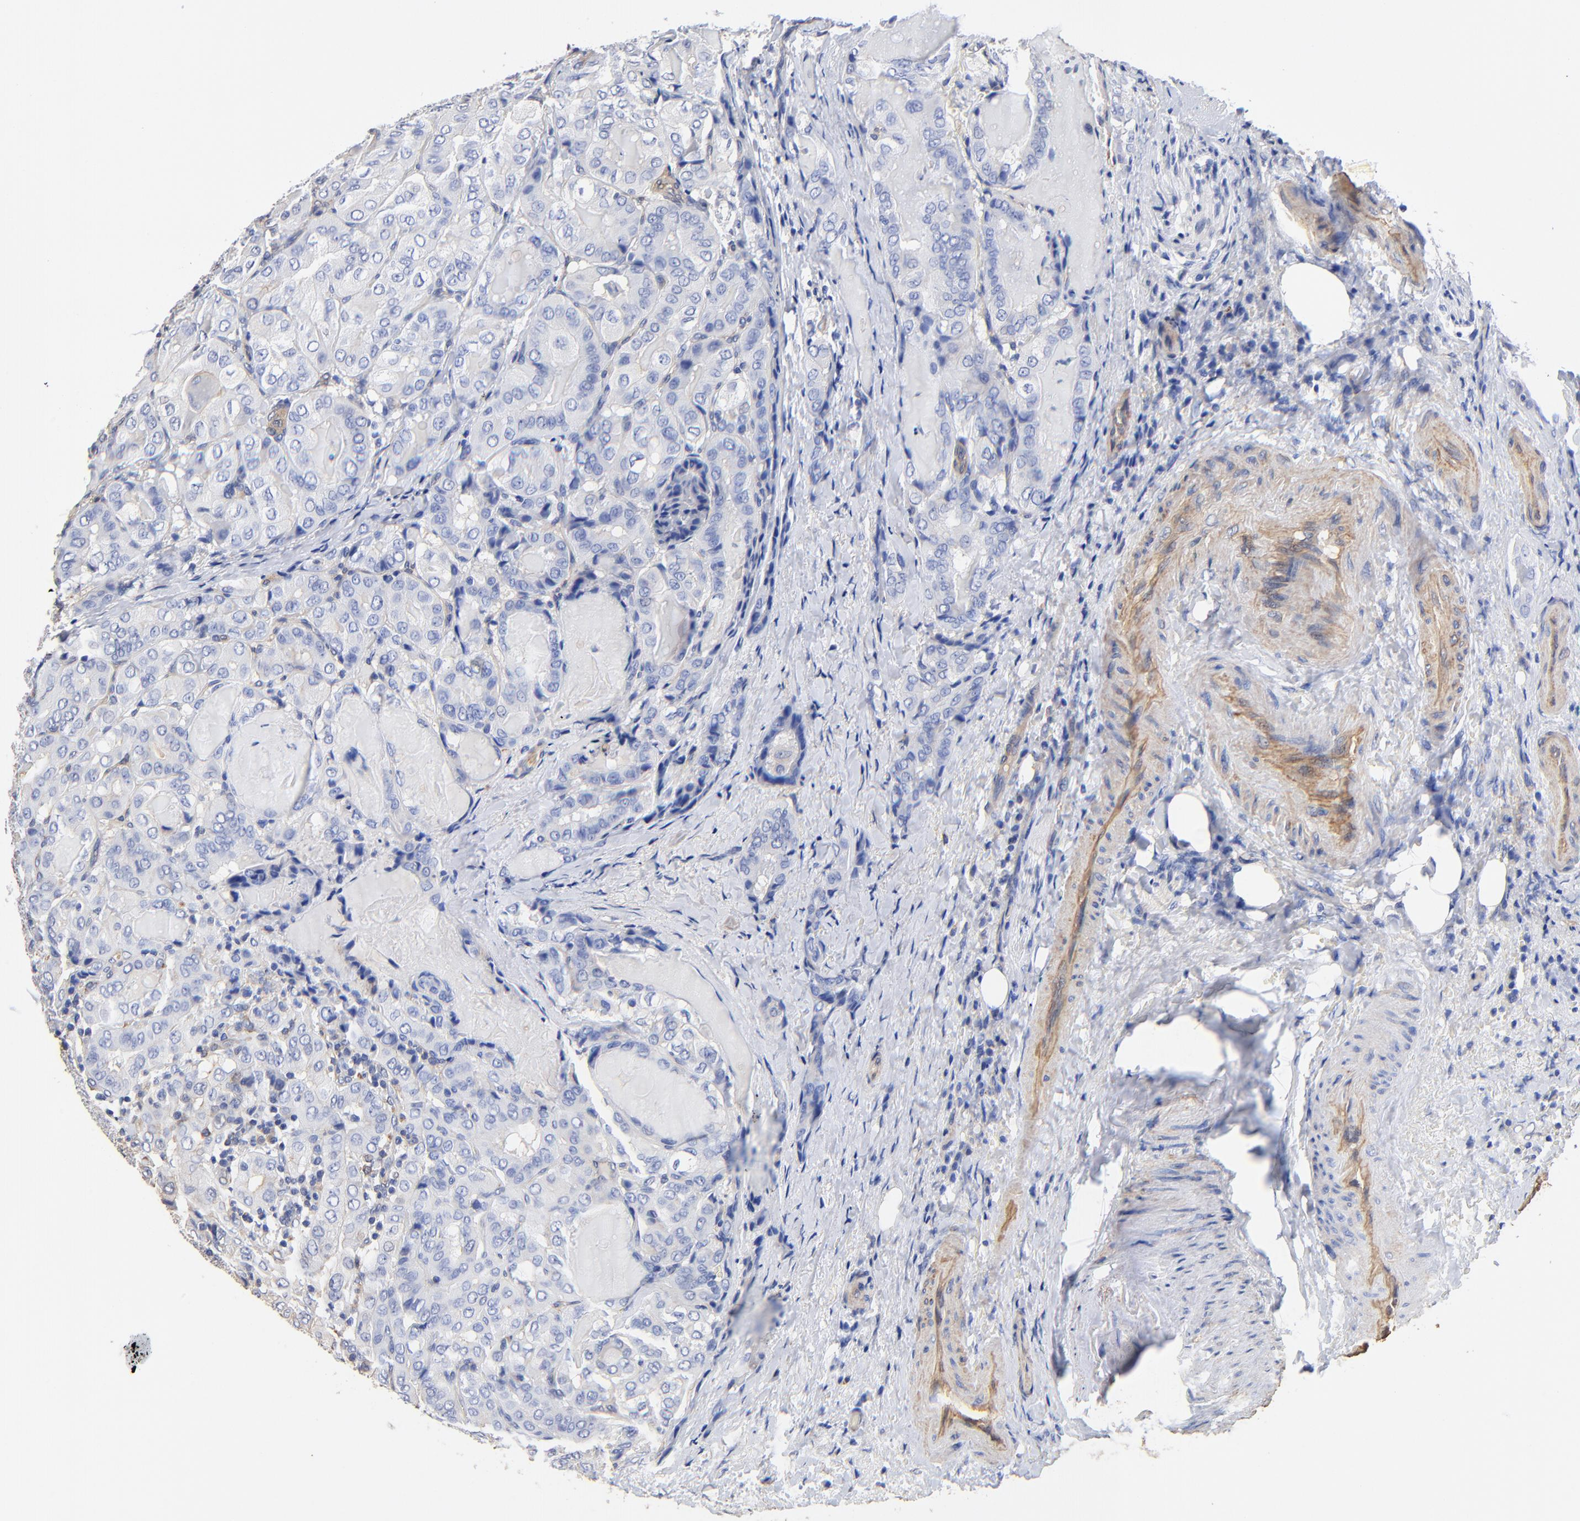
{"staining": {"intensity": "negative", "quantity": "none", "location": "none"}, "tissue": "thyroid cancer", "cell_type": "Tumor cells", "image_type": "cancer", "snomed": [{"axis": "morphology", "description": "Papillary adenocarcinoma, NOS"}, {"axis": "topography", "description": "Thyroid gland"}], "caption": "Immunohistochemical staining of thyroid cancer (papillary adenocarcinoma) reveals no significant positivity in tumor cells.", "gene": "TAGLN2", "patient": {"sex": "female", "age": 71}}